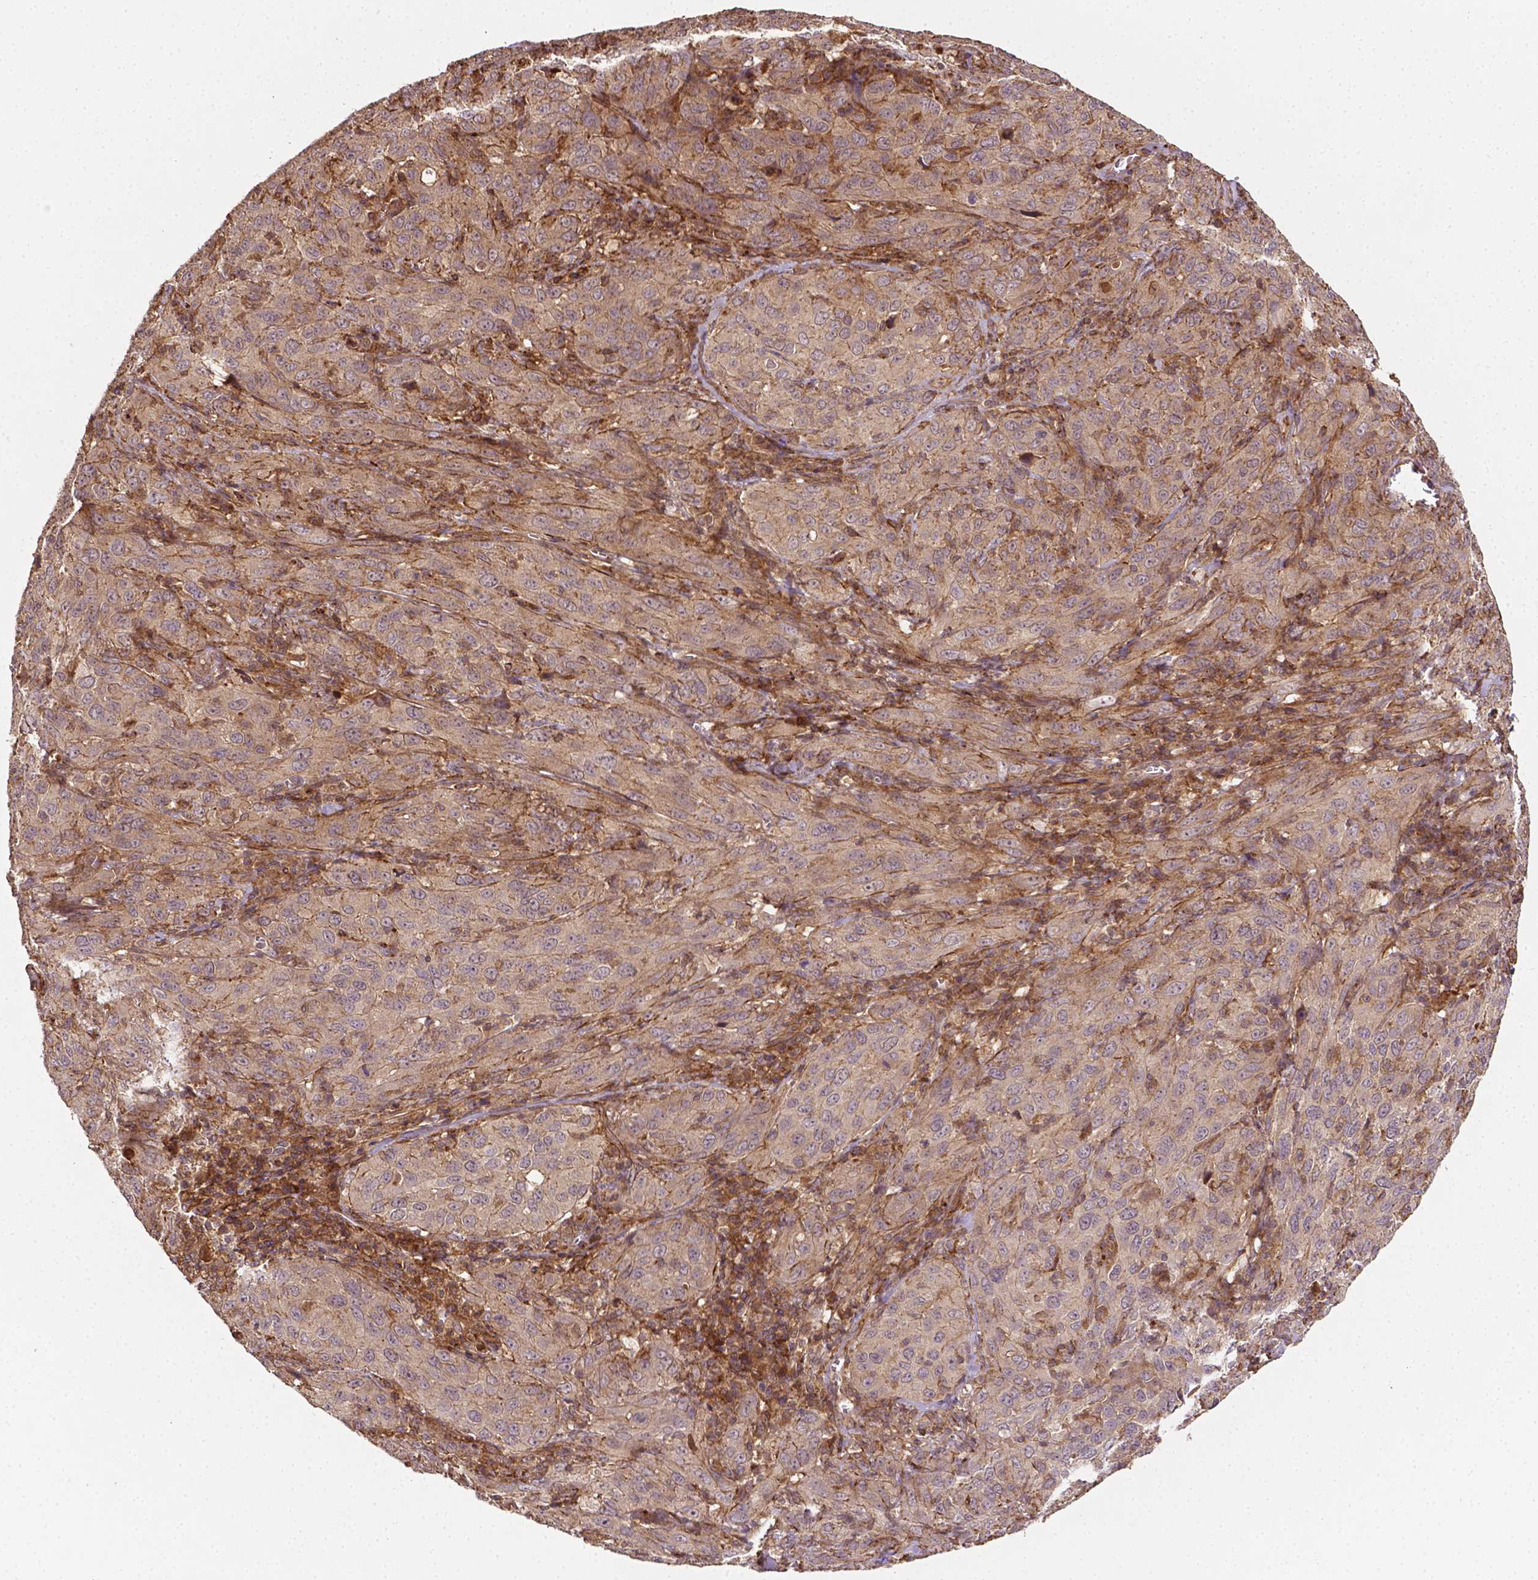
{"staining": {"intensity": "weak", "quantity": ">75%", "location": "cytoplasmic/membranous"}, "tissue": "cervical cancer", "cell_type": "Tumor cells", "image_type": "cancer", "snomed": [{"axis": "morphology", "description": "Normal tissue, NOS"}, {"axis": "morphology", "description": "Squamous cell carcinoma, NOS"}, {"axis": "topography", "description": "Cervix"}], "caption": "This is a histology image of immunohistochemistry (IHC) staining of squamous cell carcinoma (cervical), which shows weak expression in the cytoplasmic/membranous of tumor cells.", "gene": "ZMYND19", "patient": {"sex": "female", "age": 51}}